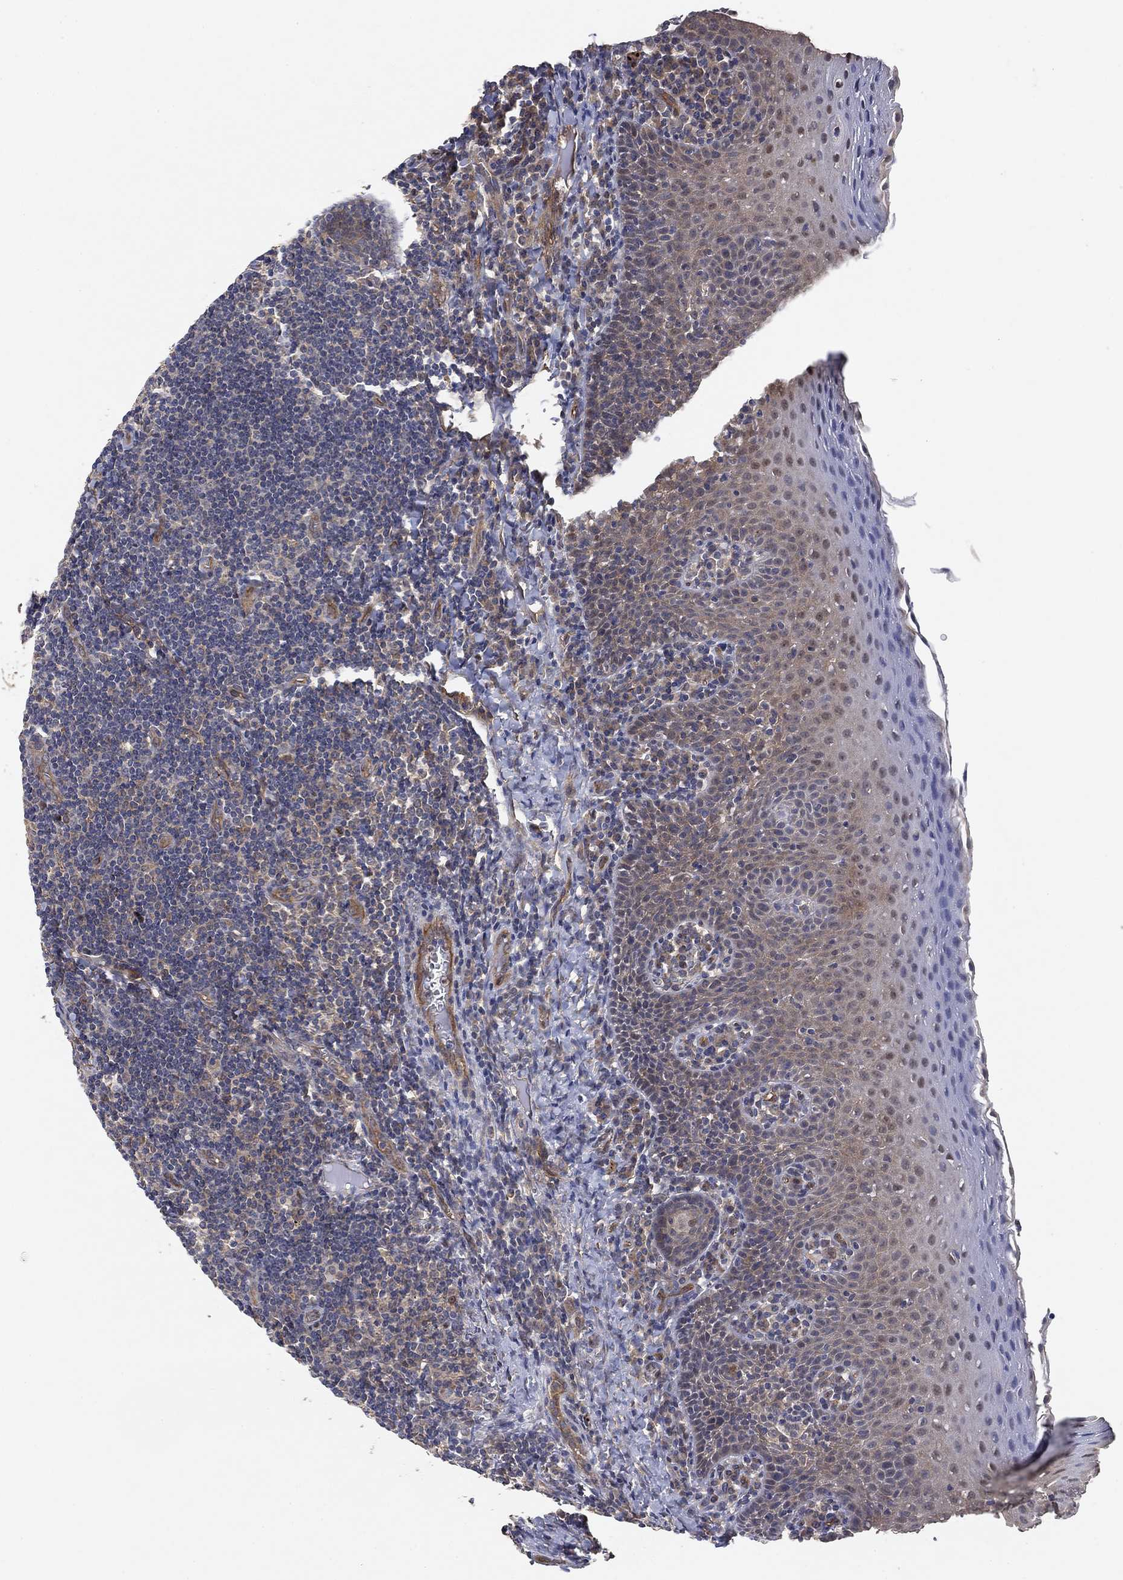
{"staining": {"intensity": "weak", "quantity": "<25%", "location": "cytoplasmic/membranous,nuclear"}, "tissue": "tonsil", "cell_type": "Germinal center cells", "image_type": "normal", "snomed": [{"axis": "morphology", "description": "Normal tissue, NOS"}, {"axis": "morphology", "description": "Inflammation, NOS"}, {"axis": "topography", "description": "Tonsil"}], "caption": "Human tonsil stained for a protein using immunohistochemistry (IHC) reveals no expression in germinal center cells.", "gene": "MCUR1", "patient": {"sex": "female", "age": 31}}